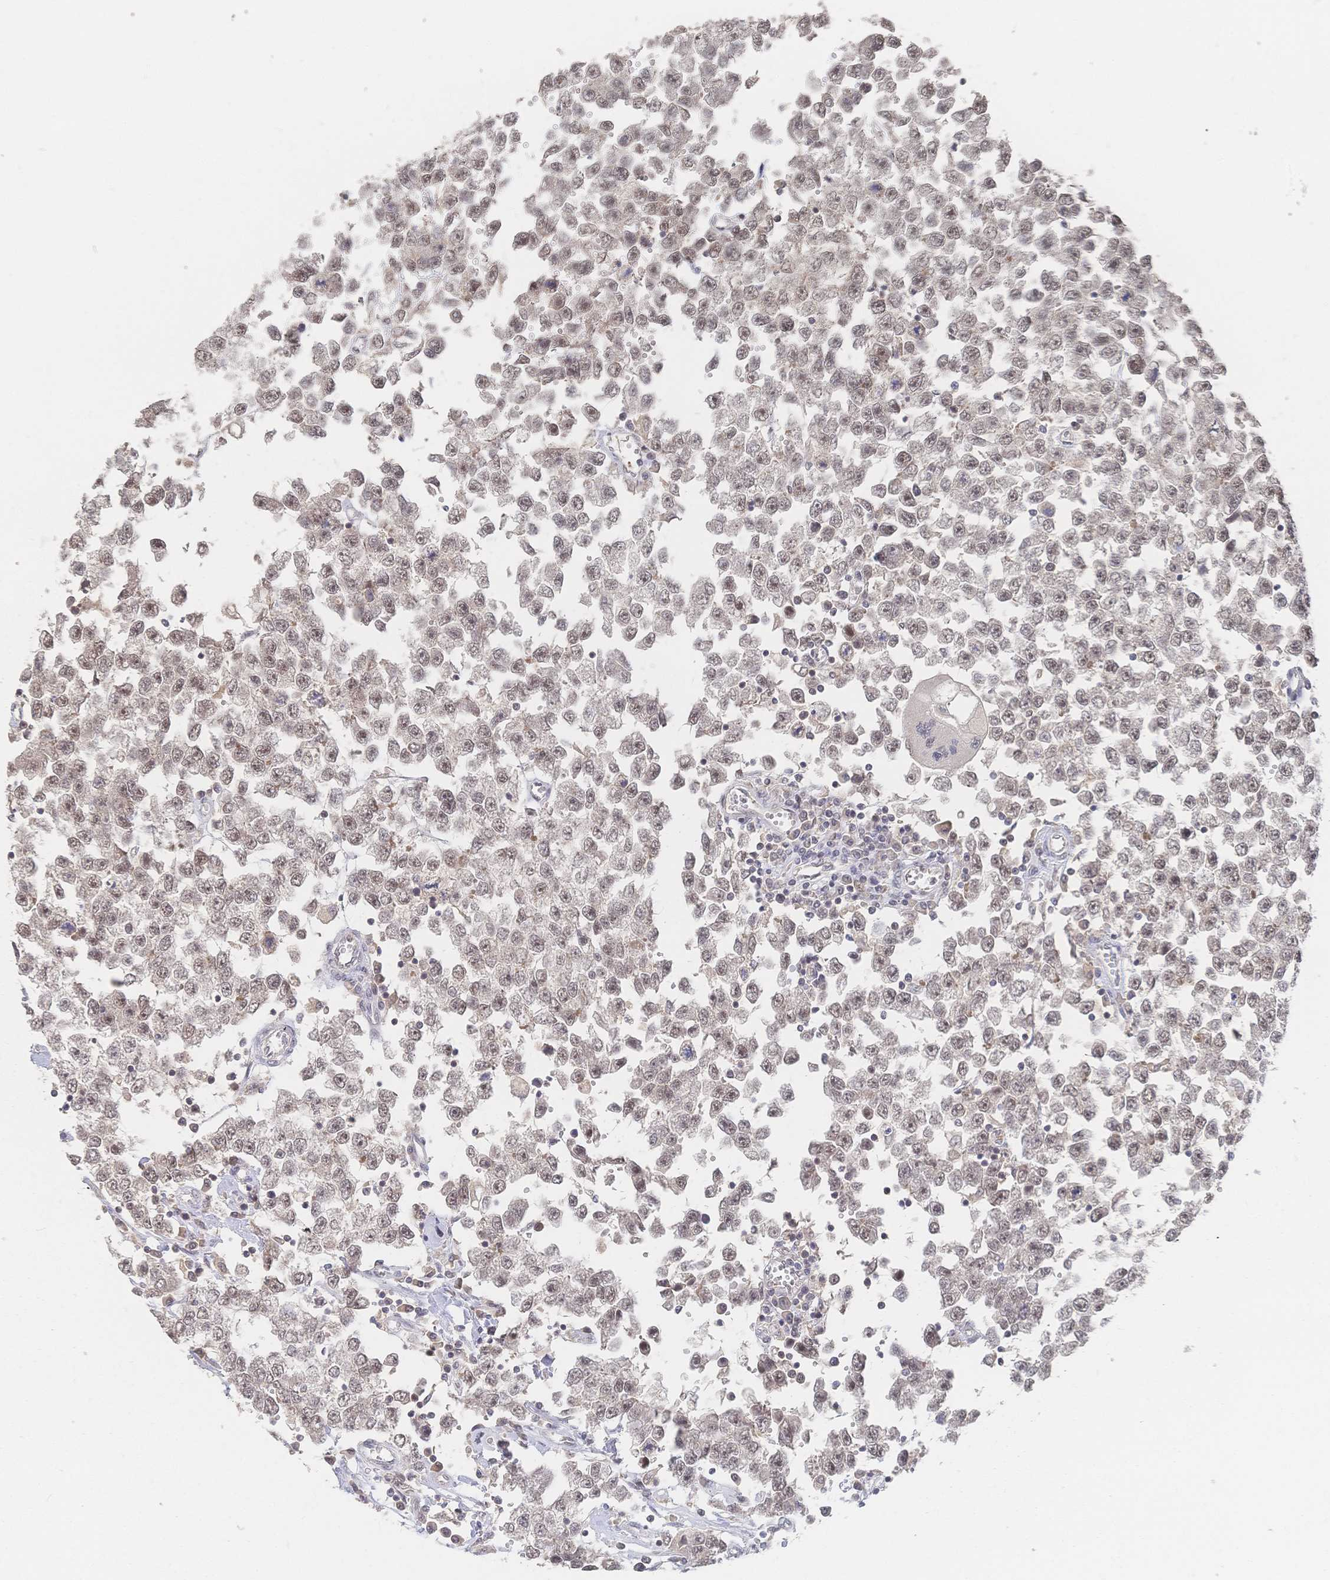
{"staining": {"intensity": "weak", "quantity": ">75%", "location": "nuclear"}, "tissue": "testis cancer", "cell_type": "Tumor cells", "image_type": "cancer", "snomed": [{"axis": "morphology", "description": "Seminoma, NOS"}, {"axis": "topography", "description": "Testis"}], "caption": "Weak nuclear staining is seen in about >75% of tumor cells in testis seminoma. (DAB IHC with brightfield microscopy, high magnification).", "gene": "LRP5", "patient": {"sex": "male", "age": 34}}